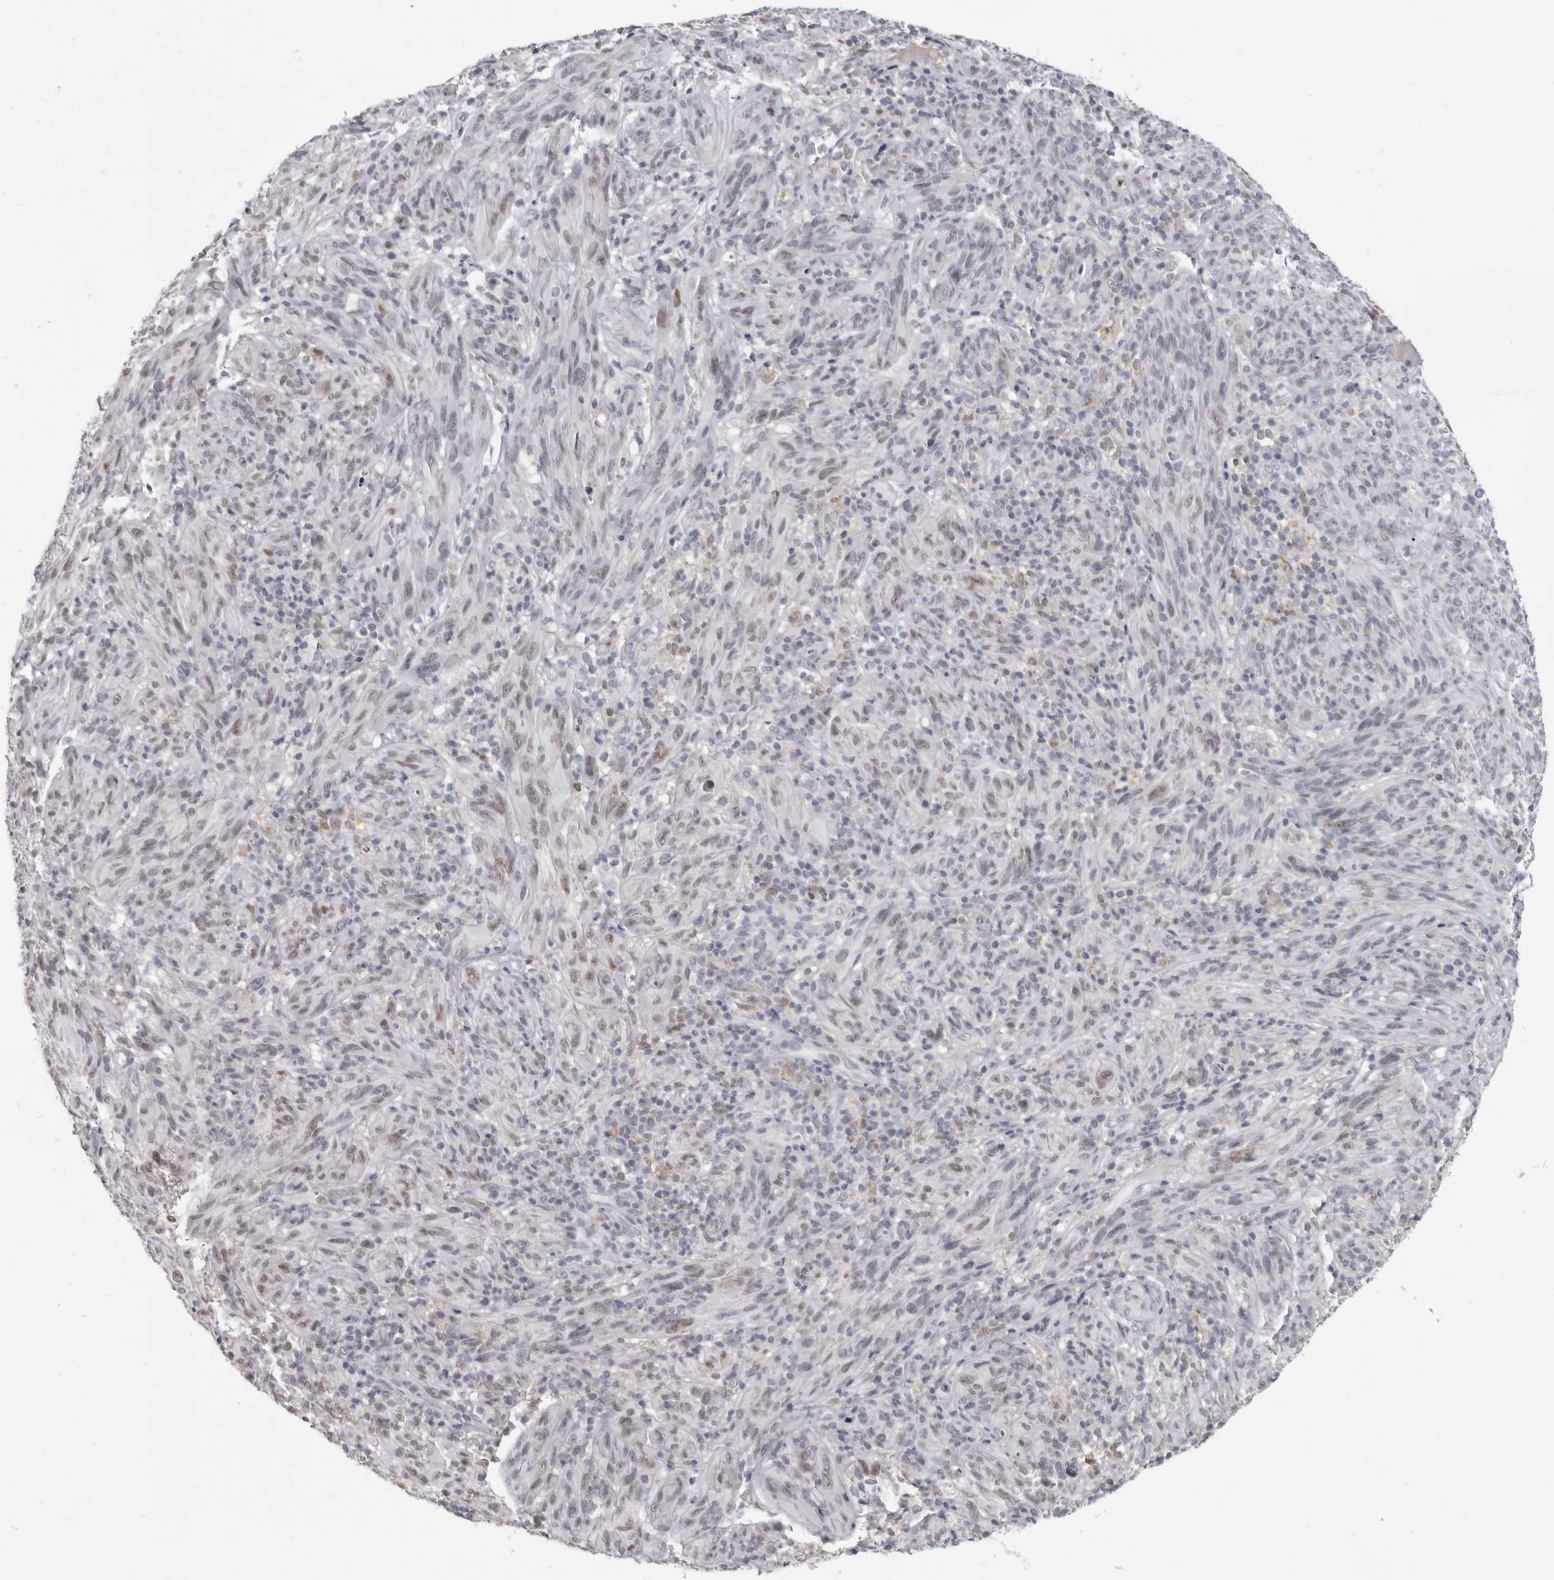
{"staining": {"intensity": "weak", "quantity": "<25%", "location": "nuclear"}, "tissue": "melanoma", "cell_type": "Tumor cells", "image_type": "cancer", "snomed": [{"axis": "morphology", "description": "Malignant melanoma, NOS"}, {"axis": "topography", "description": "Skin of head"}], "caption": "Tumor cells are negative for brown protein staining in melanoma.", "gene": "CGN", "patient": {"sex": "male", "age": 96}}